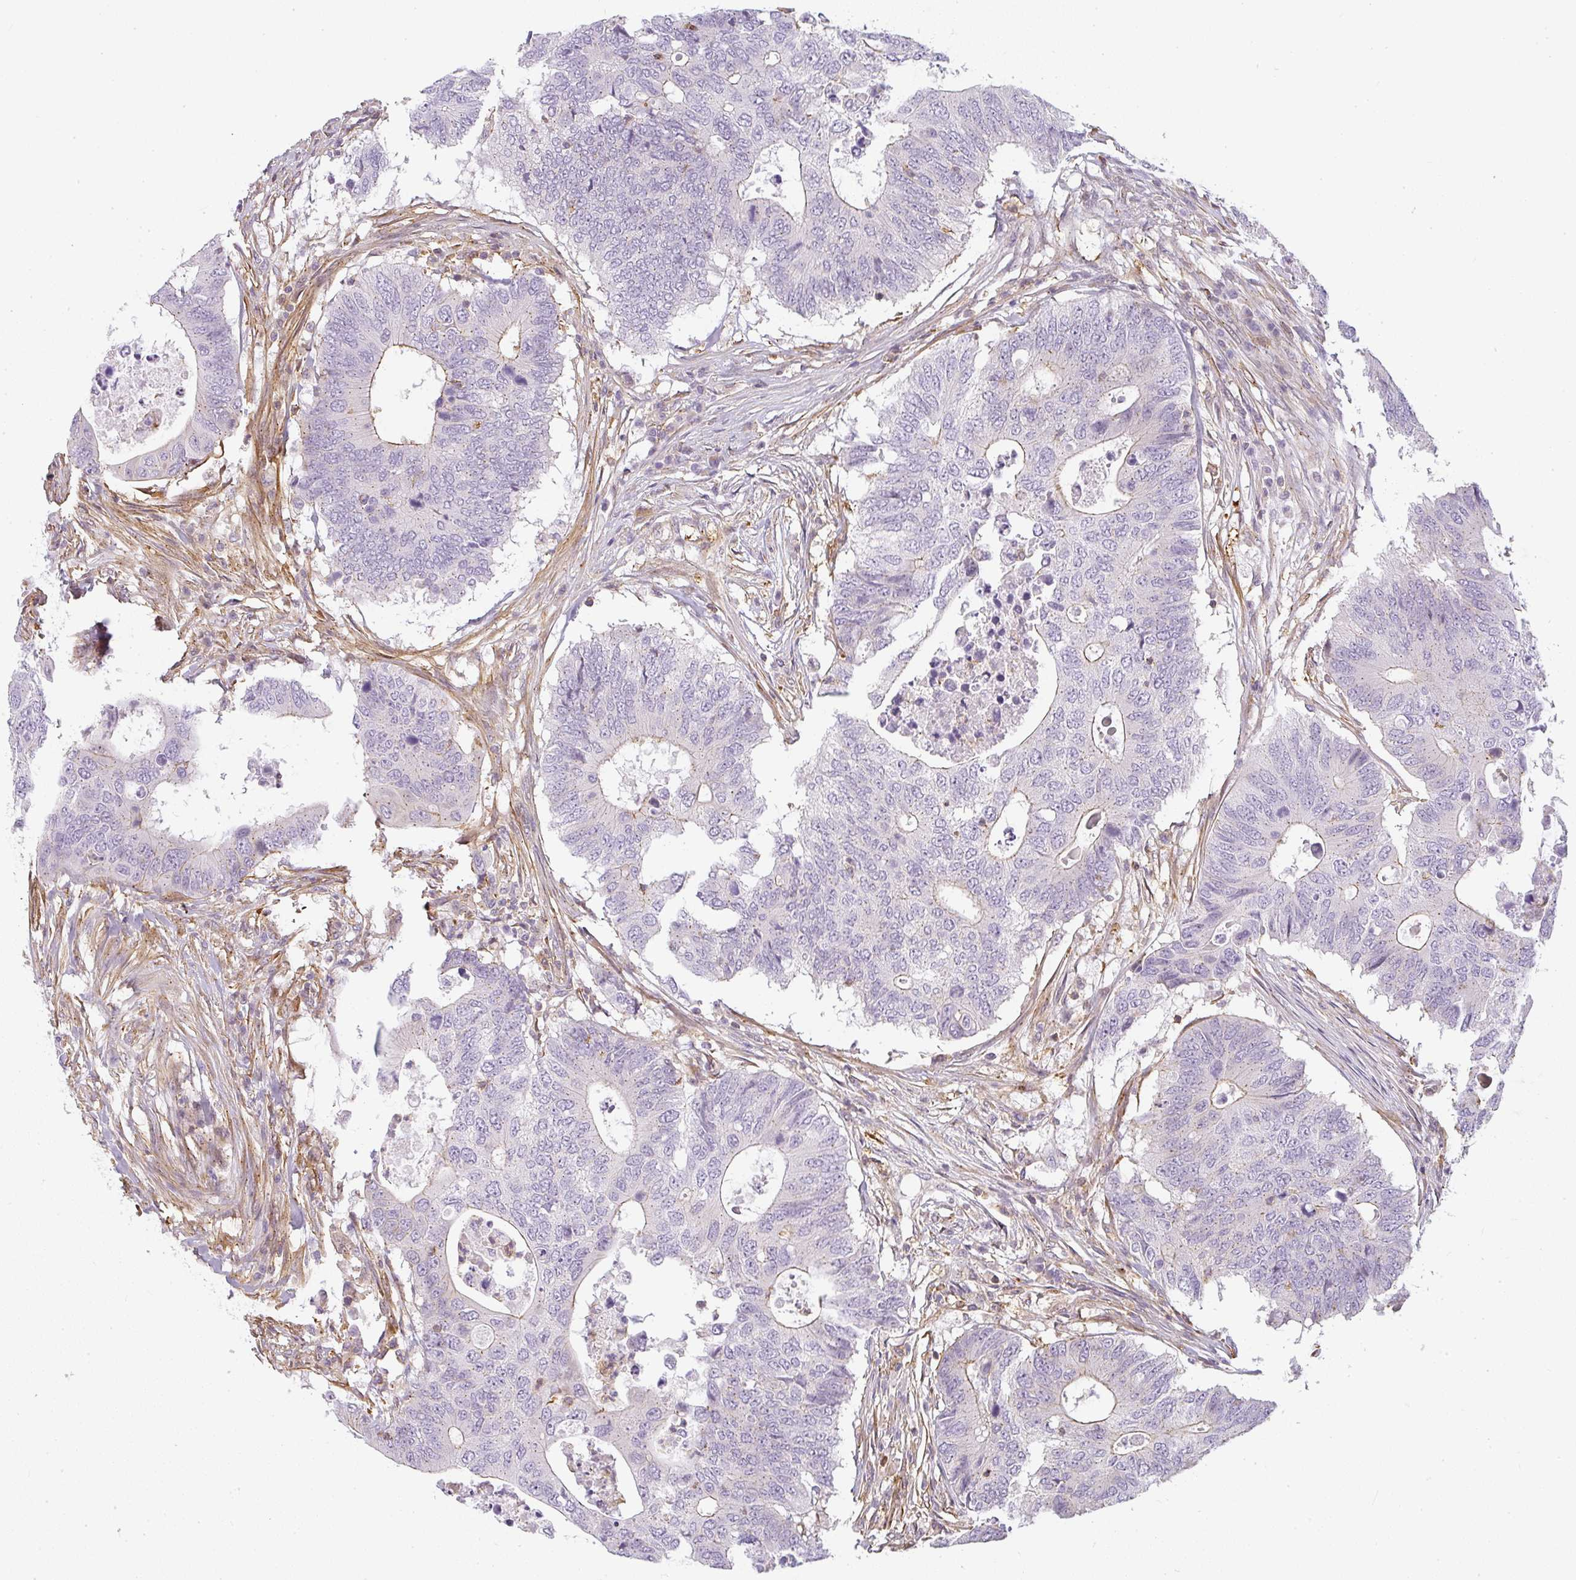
{"staining": {"intensity": "weak", "quantity": "<25%", "location": "cytoplasmic/membranous"}, "tissue": "colorectal cancer", "cell_type": "Tumor cells", "image_type": "cancer", "snomed": [{"axis": "morphology", "description": "Adenocarcinoma, NOS"}, {"axis": "topography", "description": "Colon"}], "caption": "A high-resolution micrograph shows immunohistochemistry staining of colorectal cancer, which exhibits no significant expression in tumor cells.", "gene": "SULF1", "patient": {"sex": "male", "age": 71}}